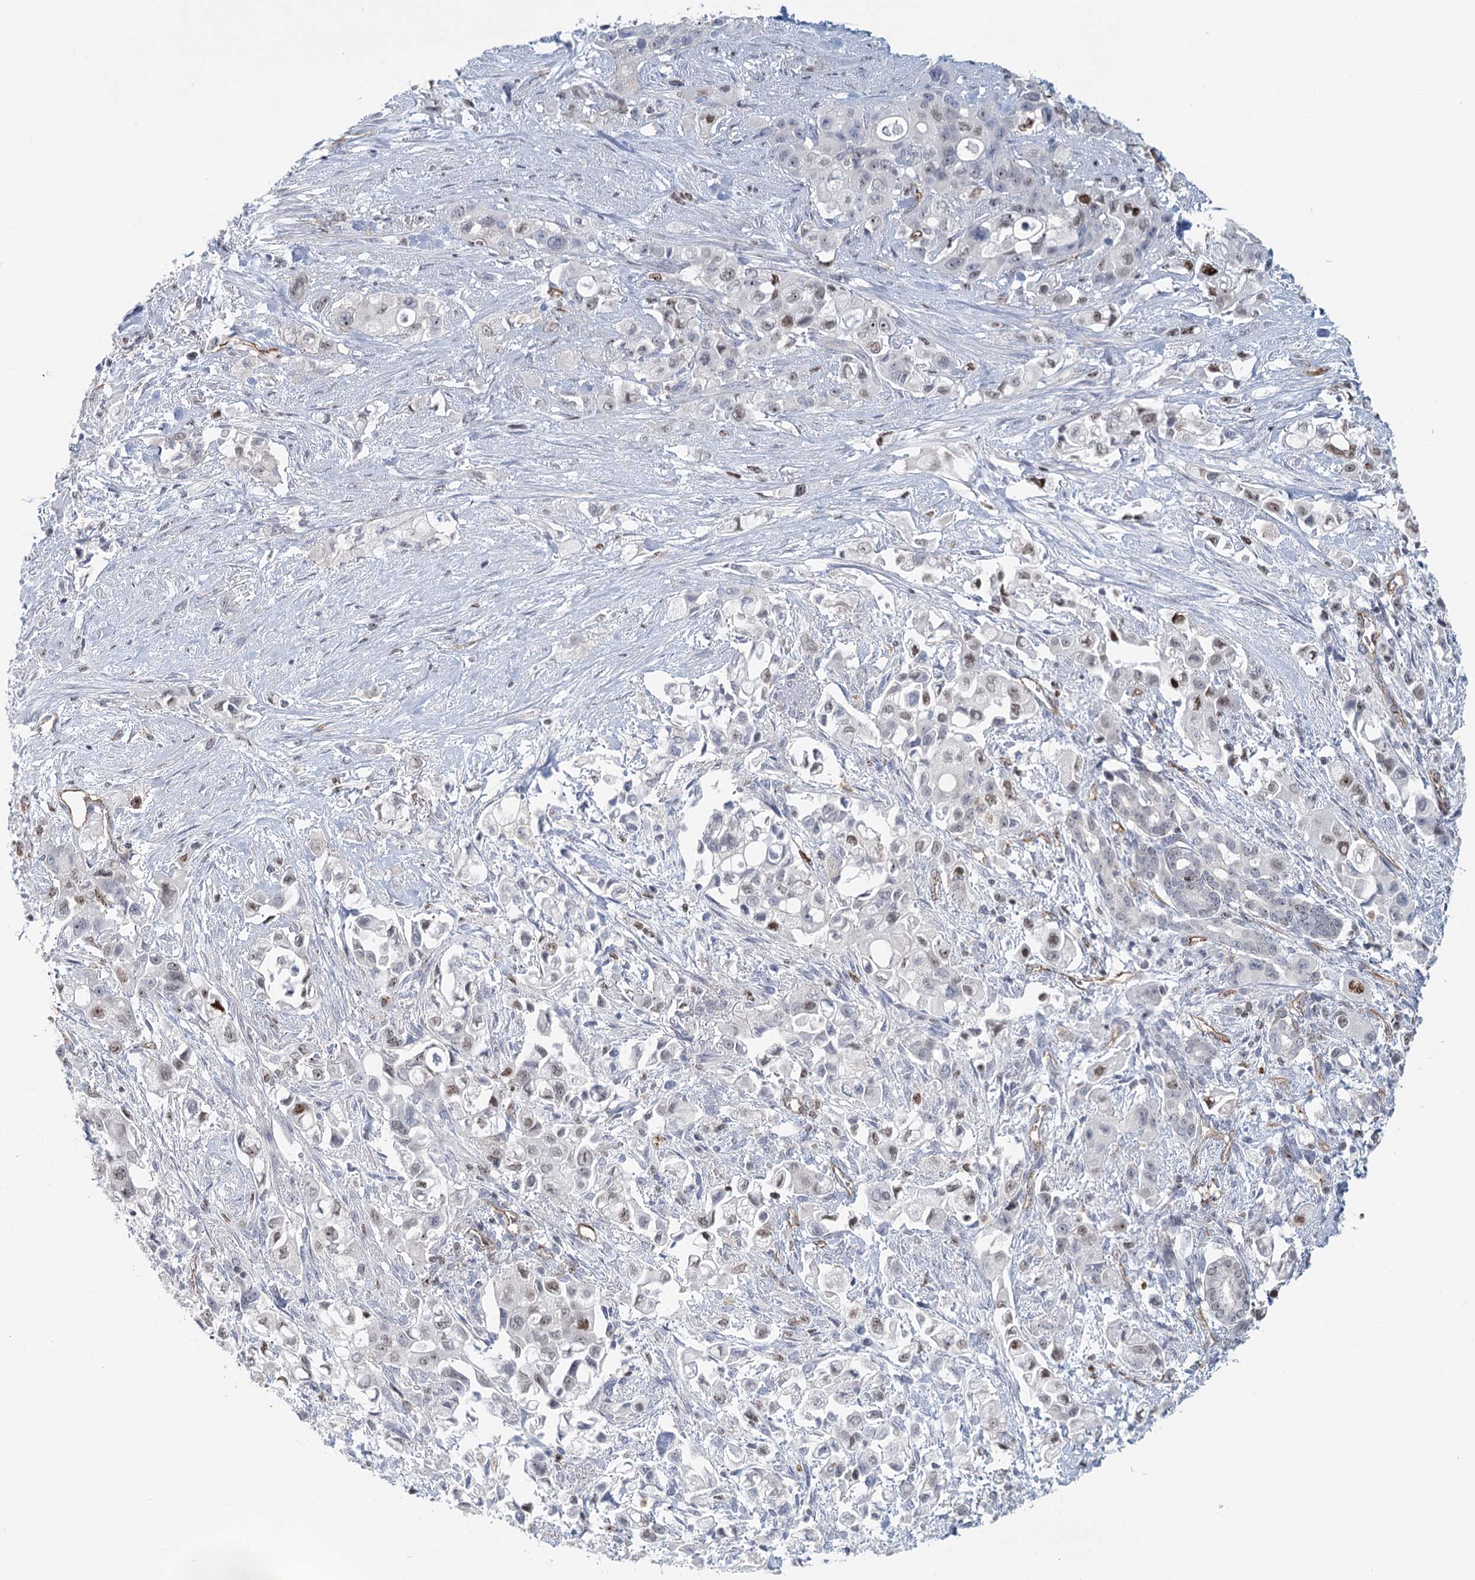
{"staining": {"intensity": "weak", "quantity": "<25%", "location": "nuclear"}, "tissue": "pancreatic cancer", "cell_type": "Tumor cells", "image_type": "cancer", "snomed": [{"axis": "morphology", "description": "Adenocarcinoma, NOS"}, {"axis": "topography", "description": "Pancreas"}], "caption": "Tumor cells are negative for protein expression in human pancreatic cancer (adenocarcinoma).", "gene": "ZFYVE28", "patient": {"sex": "female", "age": 66}}